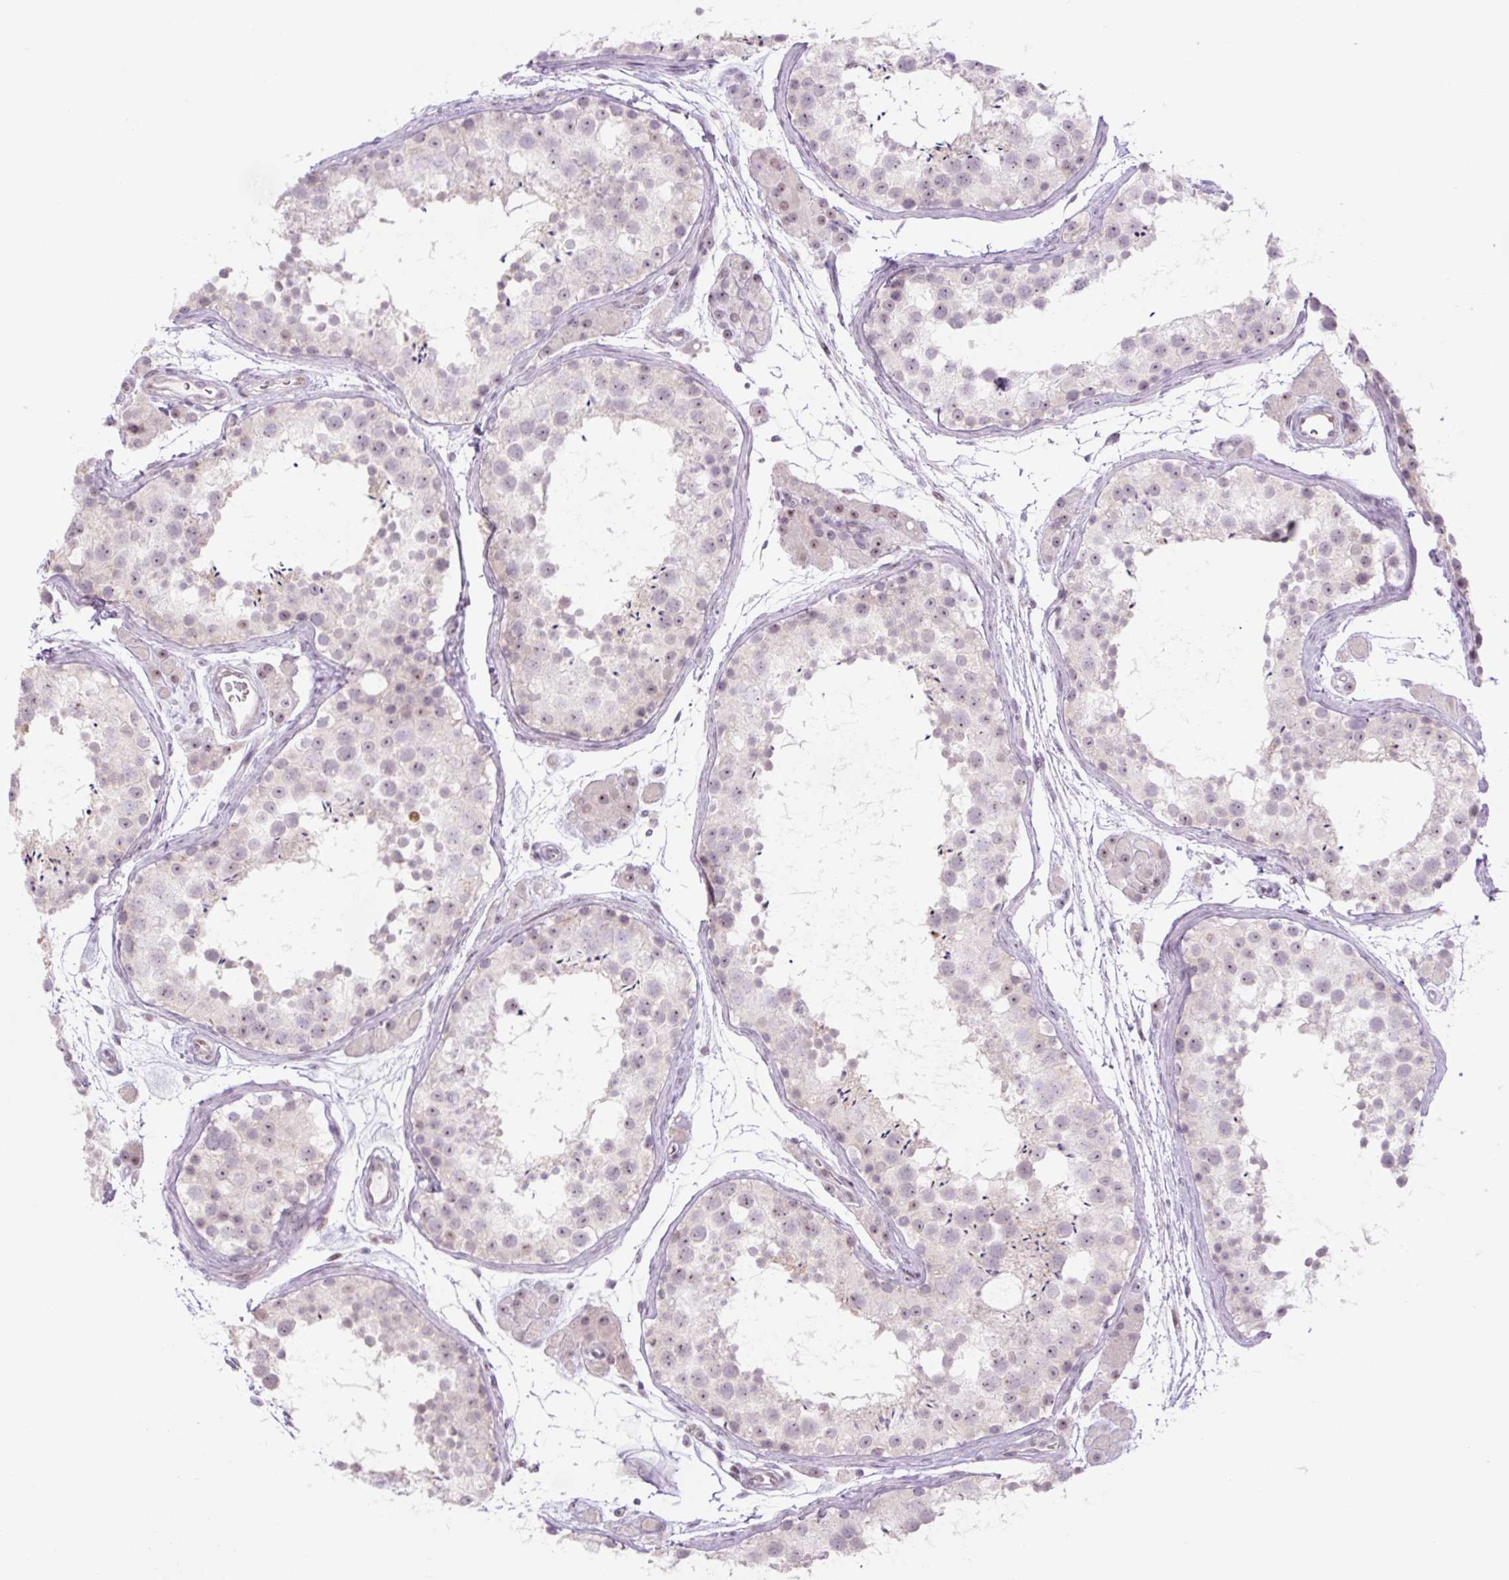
{"staining": {"intensity": "weak", "quantity": "<25%", "location": "nuclear"}, "tissue": "testis", "cell_type": "Cells in seminiferous ducts", "image_type": "normal", "snomed": [{"axis": "morphology", "description": "Normal tissue, NOS"}, {"axis": "topography", "description": "Testis"}], "caption": "Immunohistochemistry (IHC) micrograph of unremarkable human testis stained for a protein (brown), which demonstrates no positivity in cells in seminiferous ducts.", "gene": "ENSG00000268750", "patient": {"sex": "male", "age": 41}}